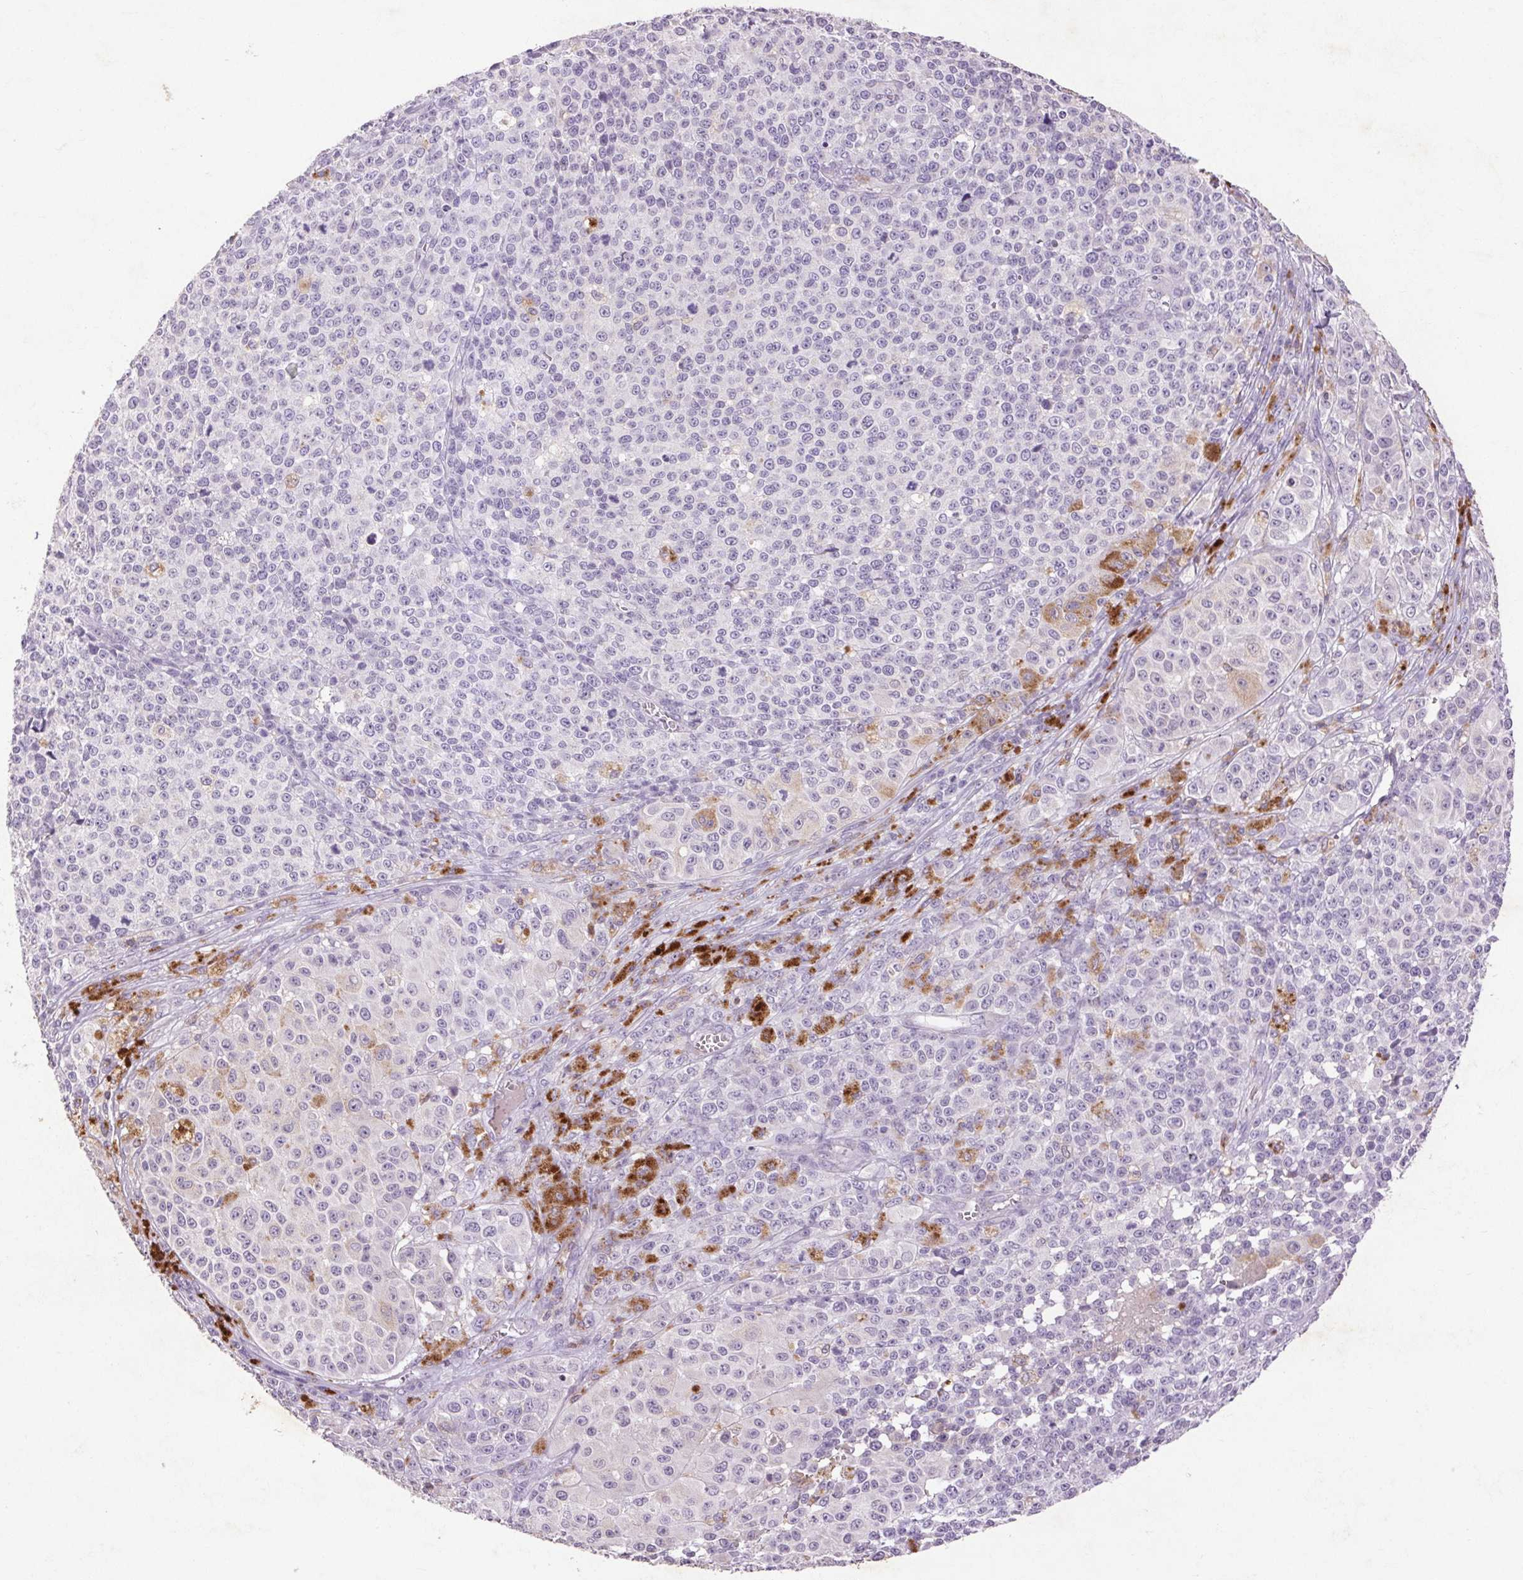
{"staining": {"intensity": "negative", "quantity": "none", "location": "none"}, "tissue": "melanoma", "cell_type": "Tumor cells", "image_type": "cancer", "snomed": [{"axis": "morphology", "description": "Malignant melanoma, NOS"}, {"axis": "topography", "description": "Skin"}], "caption": "Tumor cells show no significant expression in melanoma.", "gene": "FNDC7", "patient": {"sex": "female", "age": 58}}